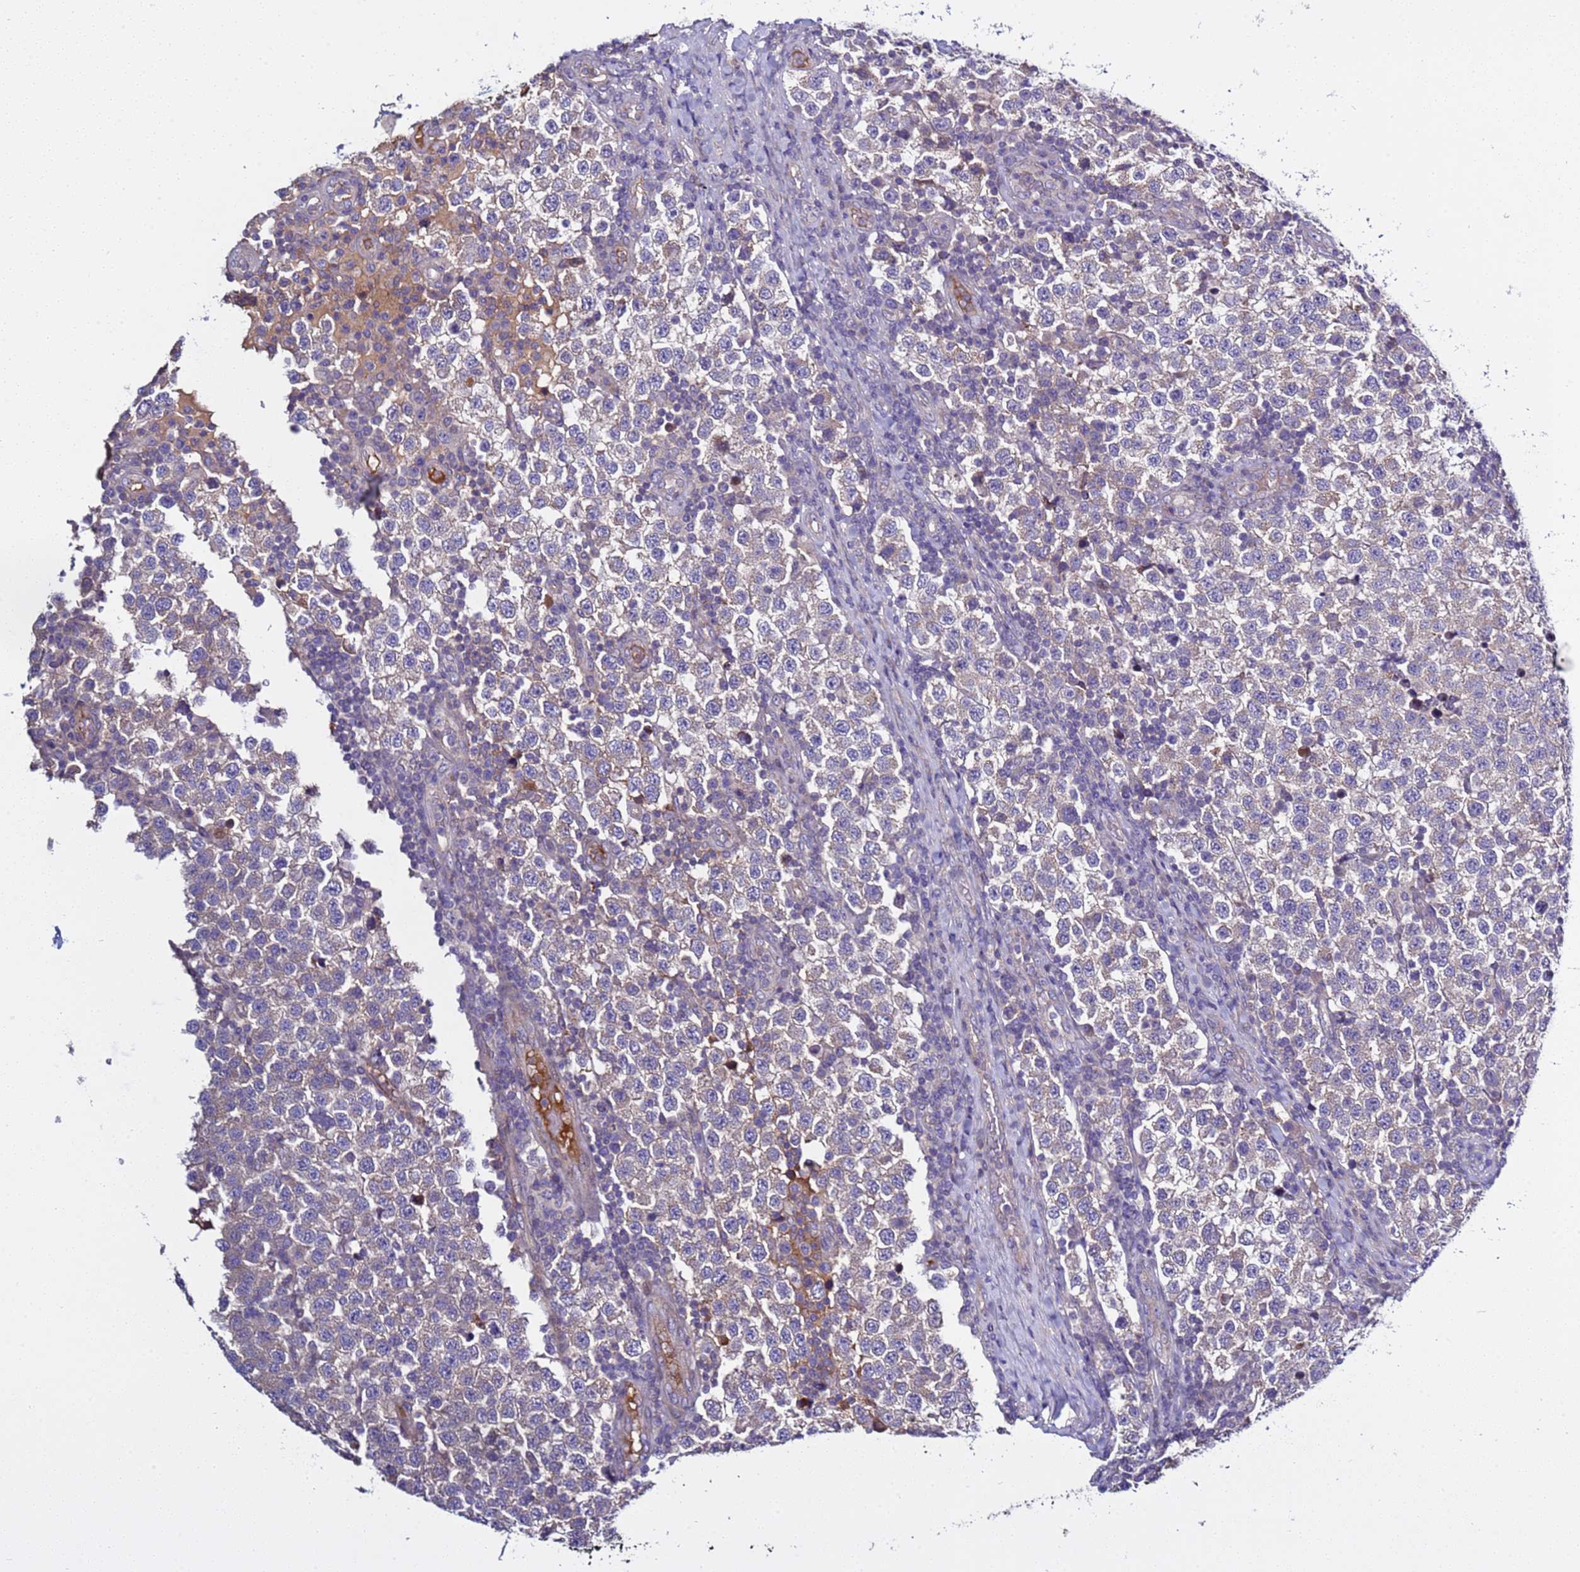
{"staining": {"intensity": "negative", "quantity": "none", "location": "none"}, "tissue": "testis cancer", "cell_type": "Tumor cells", "image_type": "cancer", "snomed": [{"axis": "morphology", "description": "Seminoma, NOS"}, {"axis": "topography", "description": "Testis"}], "caption": "Protein analysis of testis seminoma displays no significant positivity in tumor cells.", "gene": "RABL2B", "patient": {"sex": "male", "age": 34}}